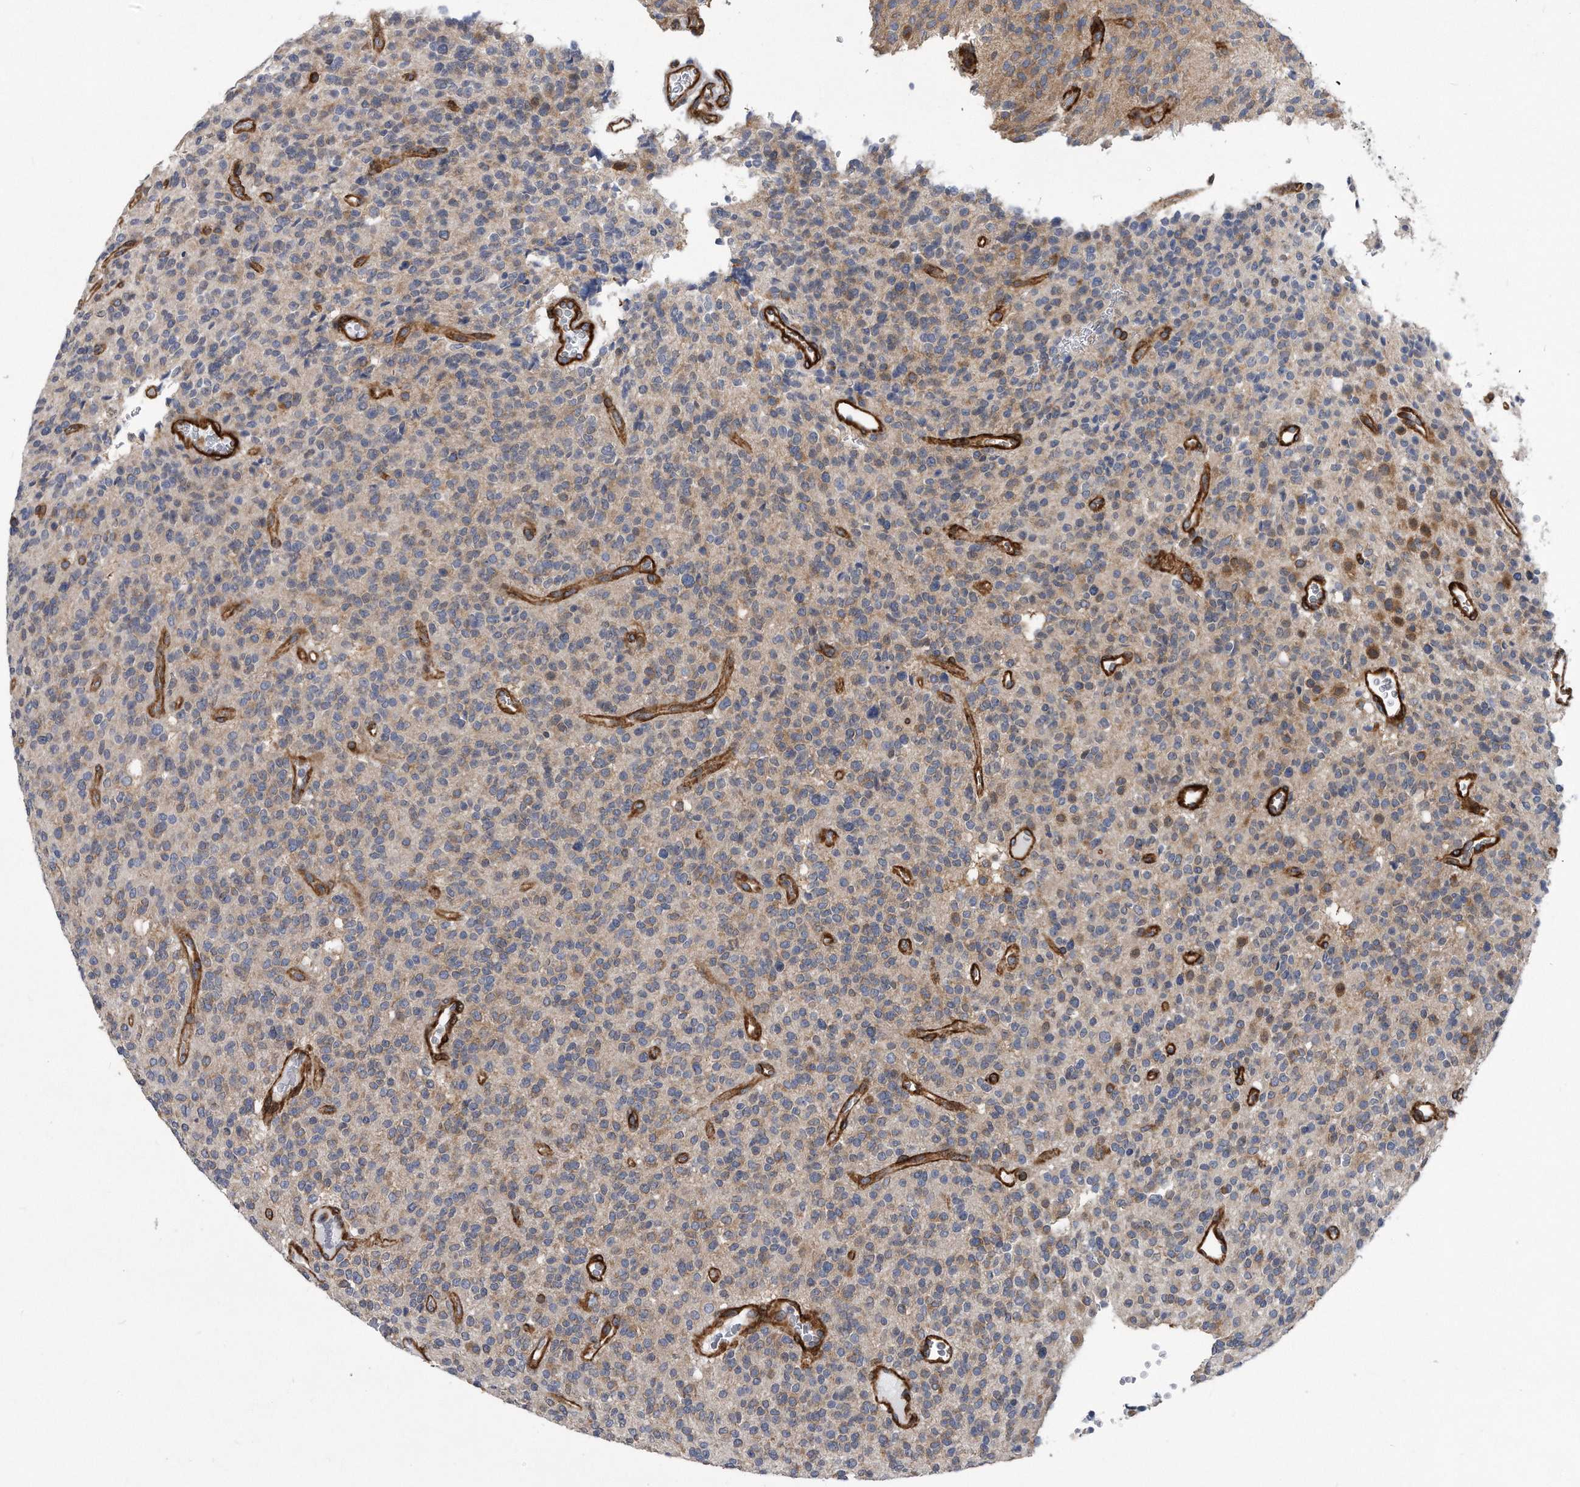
{"staining": {"intensity": "moderate", "quantity": "25%-75%", "location": "cytoplasmic/membranous"}, "tissue": "glioma", "cell_type": "Tumor cells", "image_type": "cancer", "snomed": [{"axis": "morphology", "description": "Glioma, malignant, High grade"}, {"axis": "topography", "description": "Brain"}], "caption": "Glioma tissue demonstrates moderate cytoplasmic/membranous staining in approximately 25%-75% of tumor cells", "gene": "EIF2B4", "patient": {"sex": "male", "age": 34}}